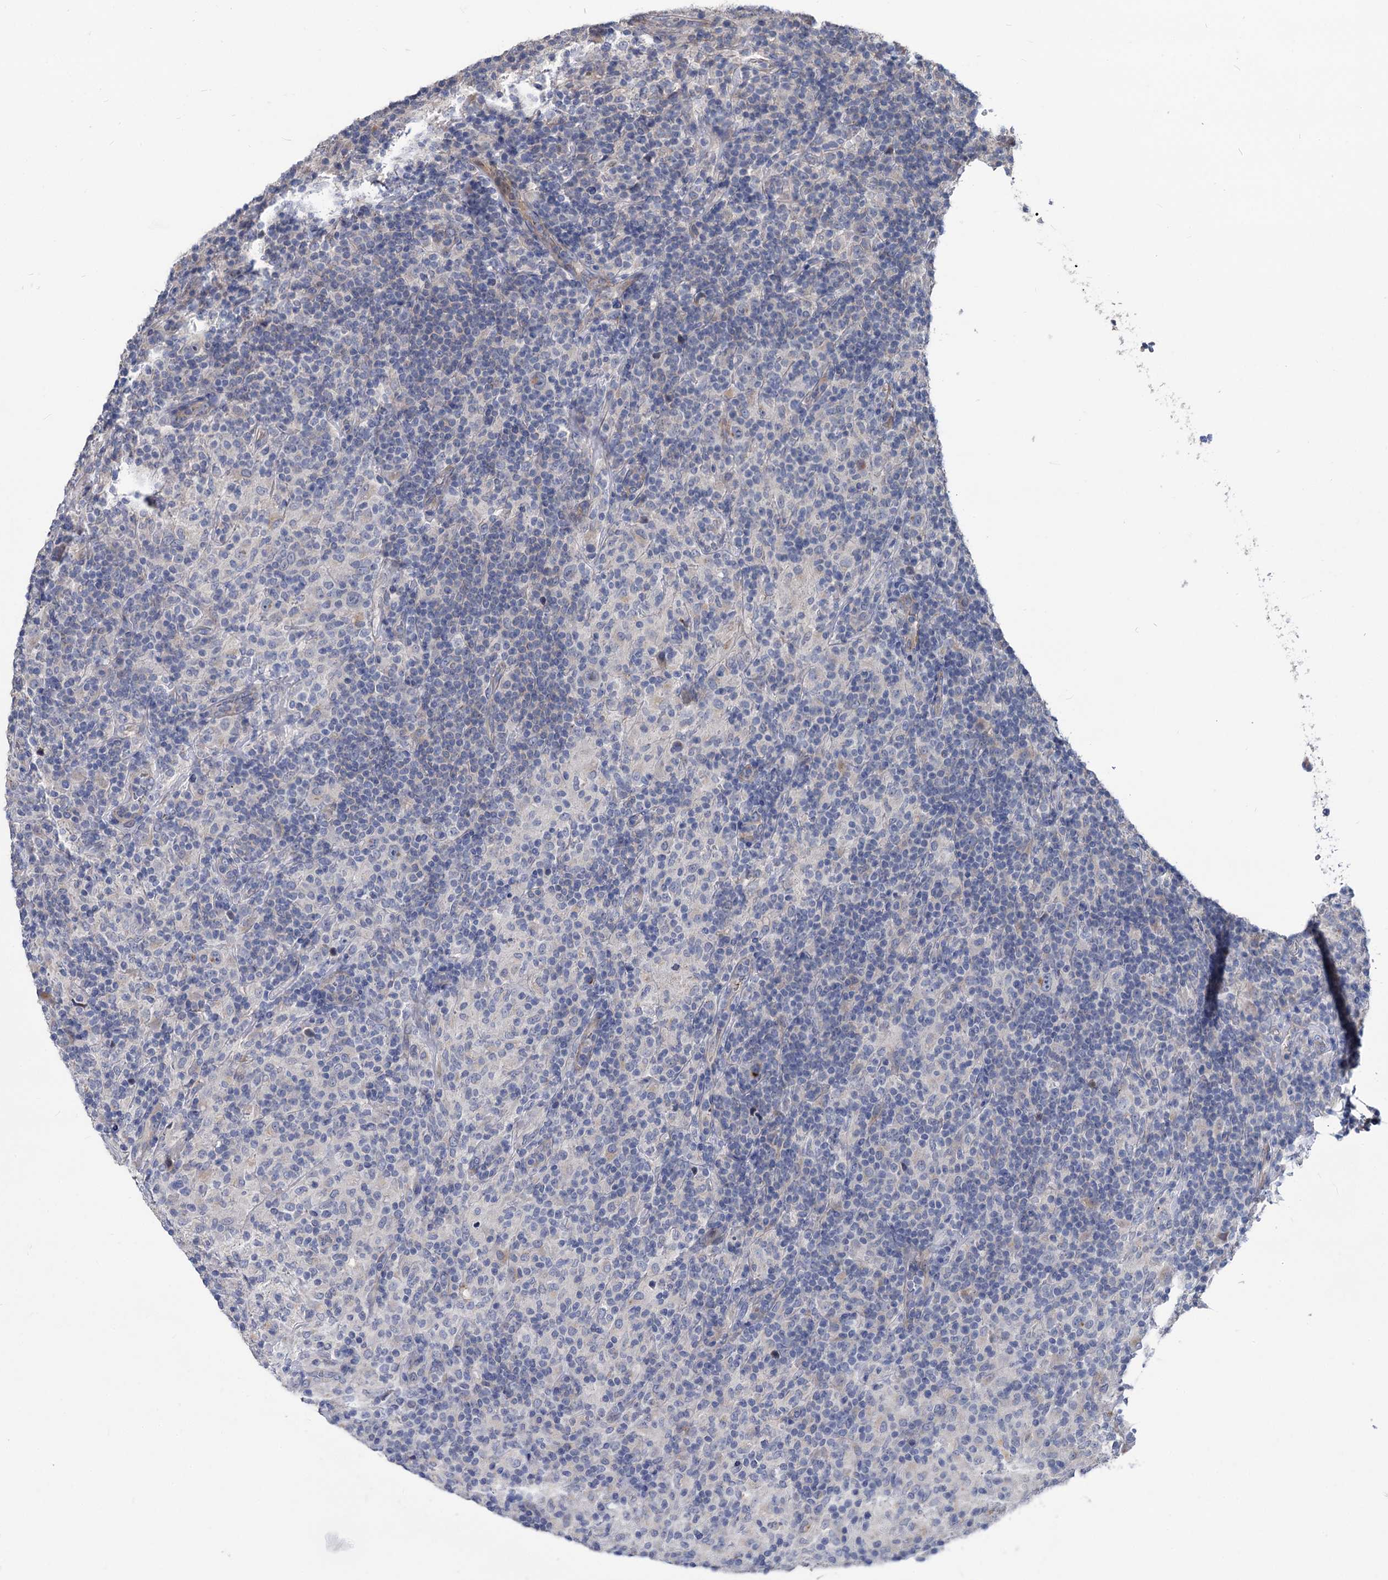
{"staining": {"intensity": "negative", "quantity": "none", "location": "none"}, "tissue": "lymphoma", "cell_type": "Tumor cells", "image_type": "cancer", "snomed": [{"axis": "morphology", "description": "Hodgkin's disease, NOS"}, {"axis": "topography", "description": "Lymph node"}], "caption": "A high-resolution image shows immunohistochemistry staining of lymphoma, which displays no significant expression in tumor cells.", "gene": "SMAGP", "patient": {"sex": "male", "age": 70}}